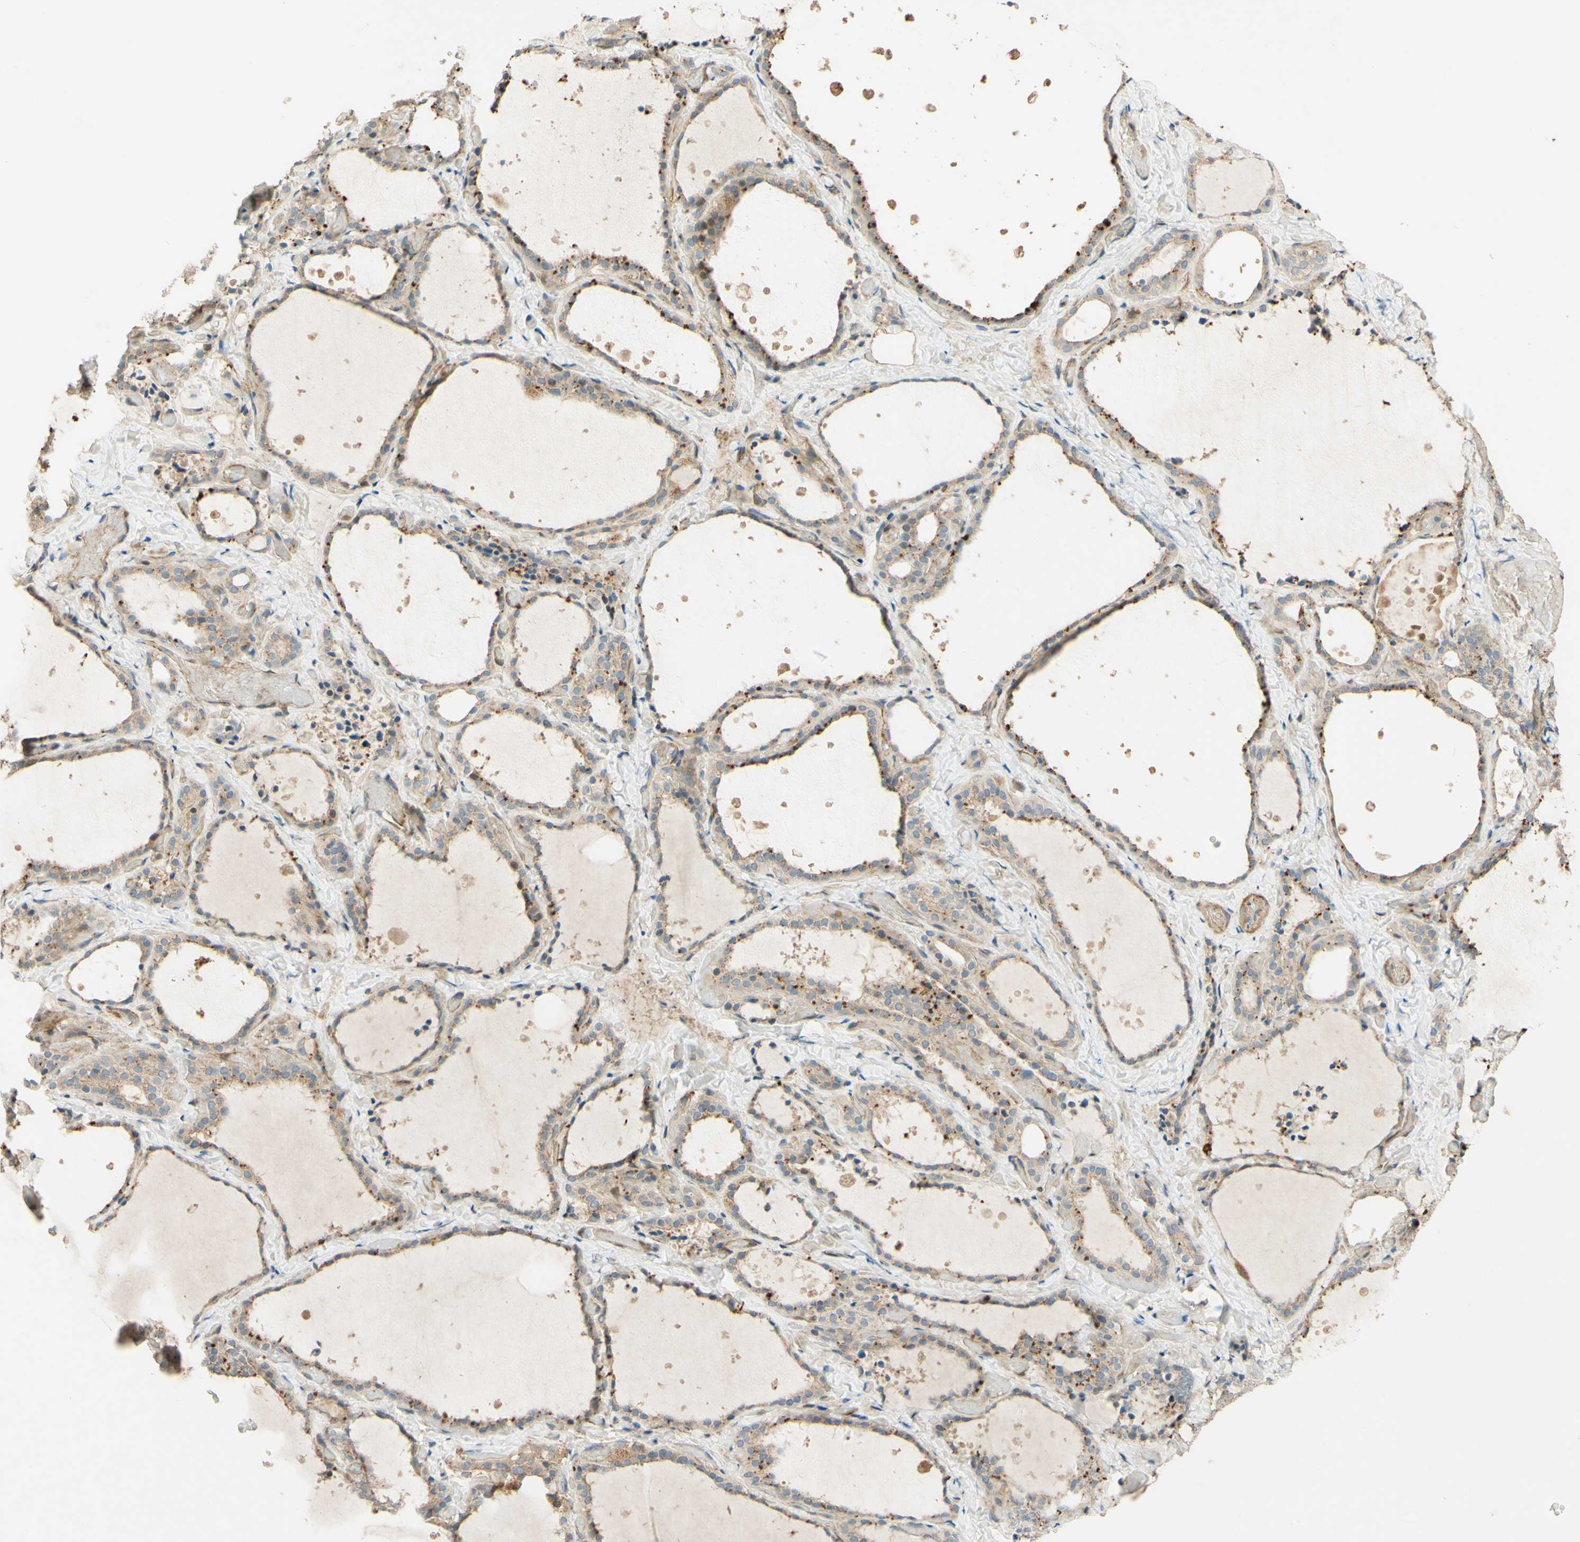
{"staining": {"intensity": "moderate", "quantity": ">75%", "location": "cytoplasmic/membranous"}, "tissue": "thyroid gland", "cell_type": "Glandular cells", "image_type": "normal", "snomed": [{"axis": "morphology", "description": "Normal tissue, NOS"}, {"axis": "topography", "description": "Thyroid gland"}], "caption": "A brown stain shows moderate cytoplasmic/membranous positivity of a protein in glandular cells of normal human thyroid gland. Nuclei are stained in blue.", "gene": "ADAM17", "patient": {"sex": "female", "age": 44}}